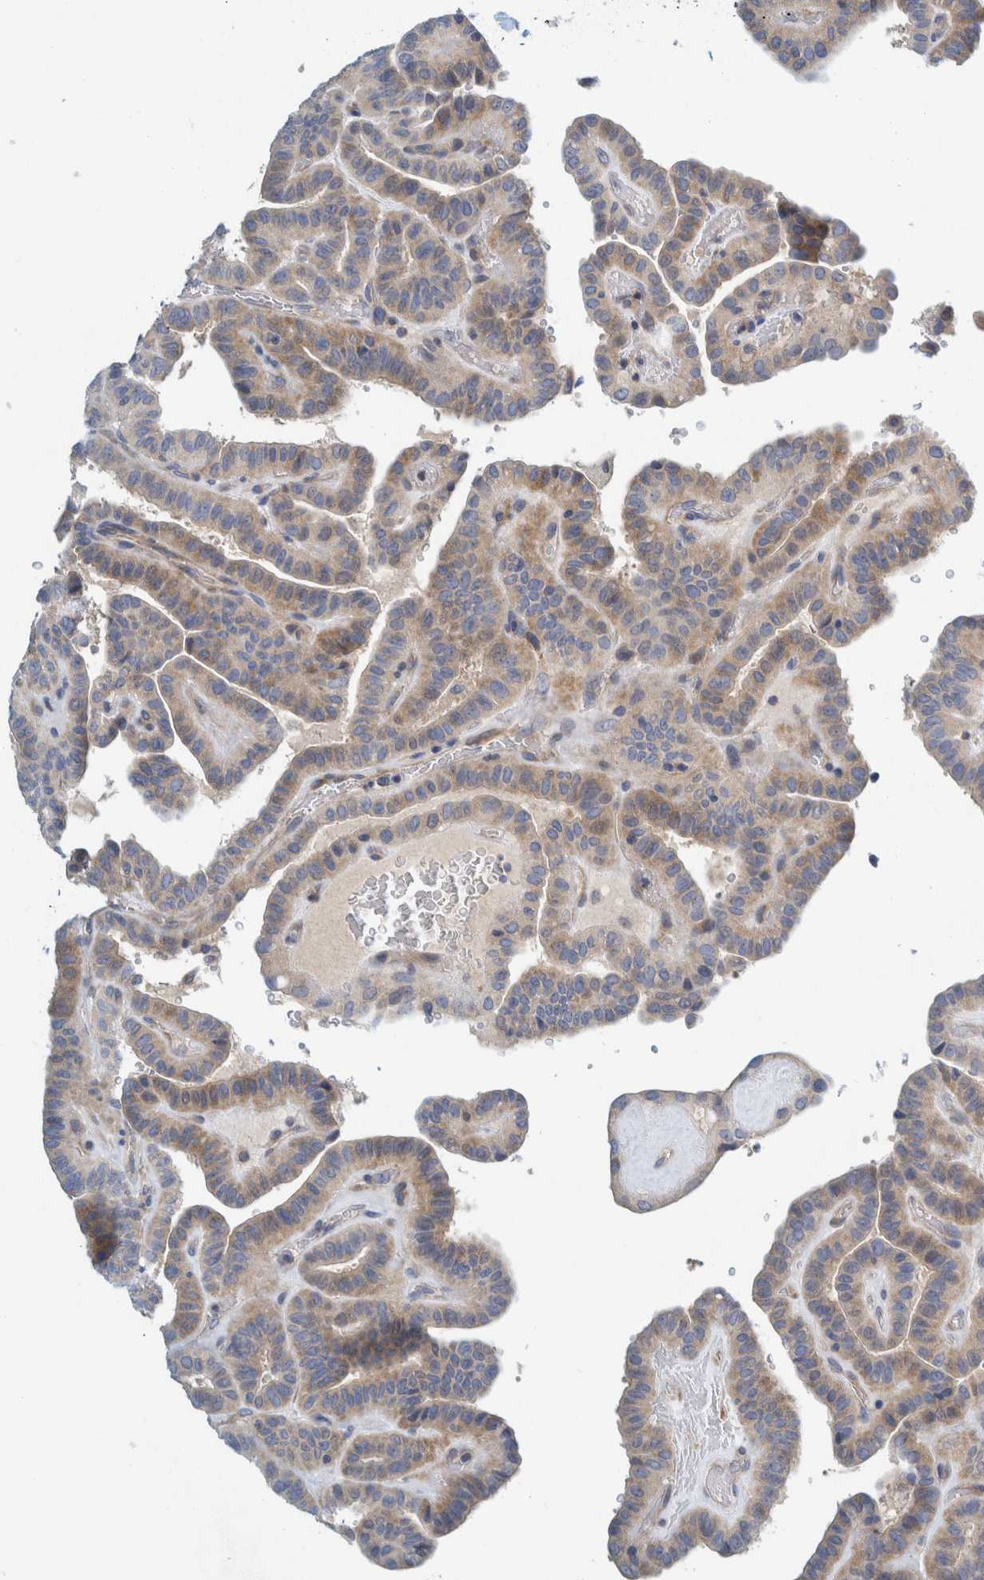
{"staining": {"intensity": "weak", "quantity": "25%-75%", "location": "cytoplasmic/membranous"}, "tissue": "thyroid cancer", "cell_type": "Tumor cells", "image_type": "cancer", "snomed": [{"axis": "morphology", "description": "Papillary adenocarcinoma, NOS"}, {"axis": "topography", "description": "Thyroid gland"}], "caption": "About 25%-75% of tumor cells in human thyroid cancer demonstrate weak cytoplasmic/membranous protein expression as visualized by brown immunohistochemical staining.", "gene": "ZNF324B", "patient": {"sex": "male", "age": 77}}